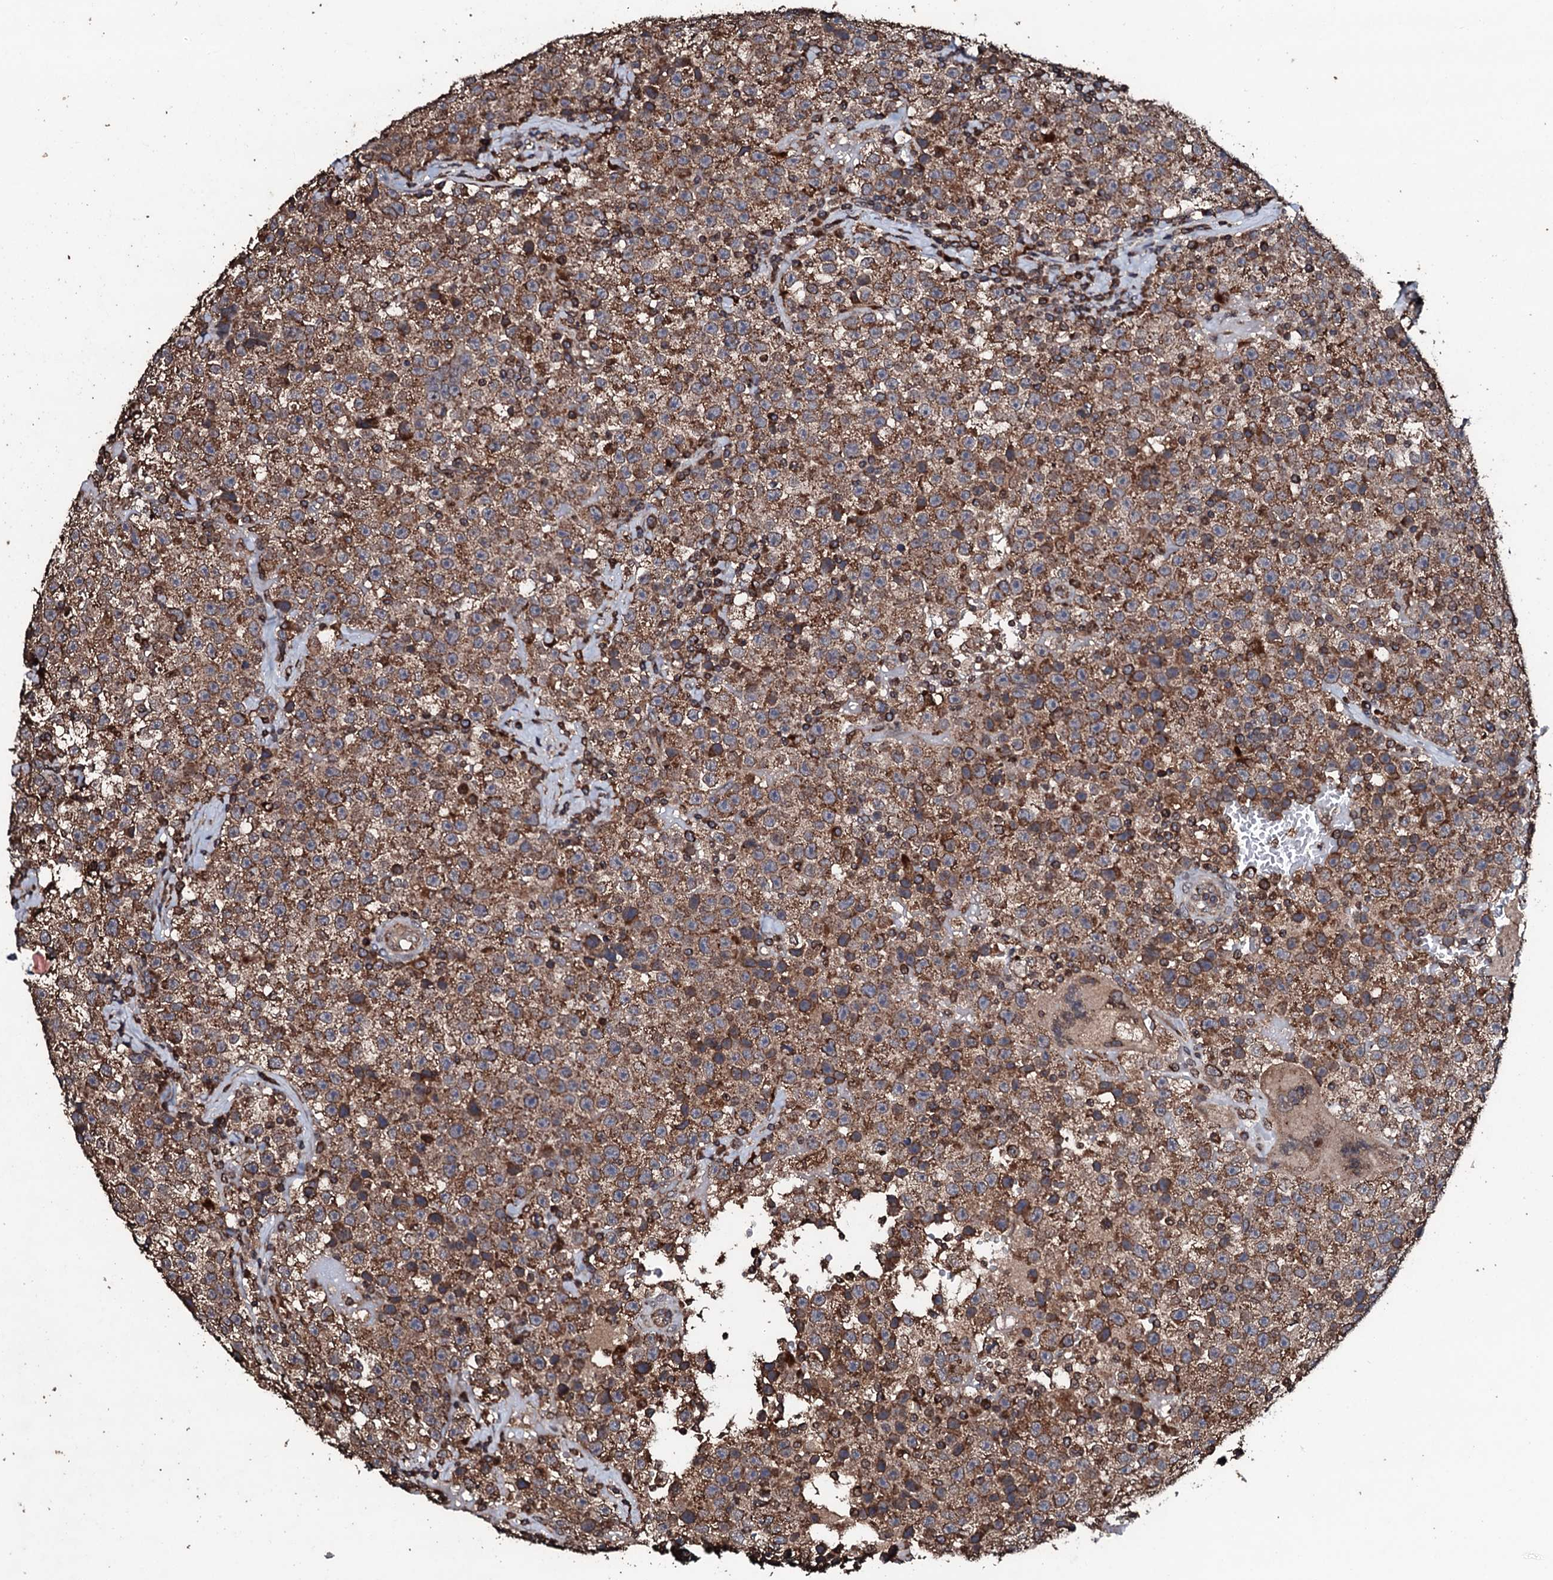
{"staining": {"intensity": "moderate", "quantity": ">75%", "location": "cytoplasmic/membranous"}, "tissue": "testis cancer", "cell_type": "Tumor cells", "image_type": "cancer", "snomed": [{"axis": "morphology", "description": "Seminoma, NOS"}, {"axis": "topography", "description": "Testis"}], "caption": "High-power microscopy captured an IHC image of testis cancer, revealing moderate cytoplasmic/membranous positivity in approximately >75% of tumor cells. The protein is shown in brown color, while the nuclei are stained blue.", "gene": "SDHAF2", "patient": {"sex": "male", "age": 22}}